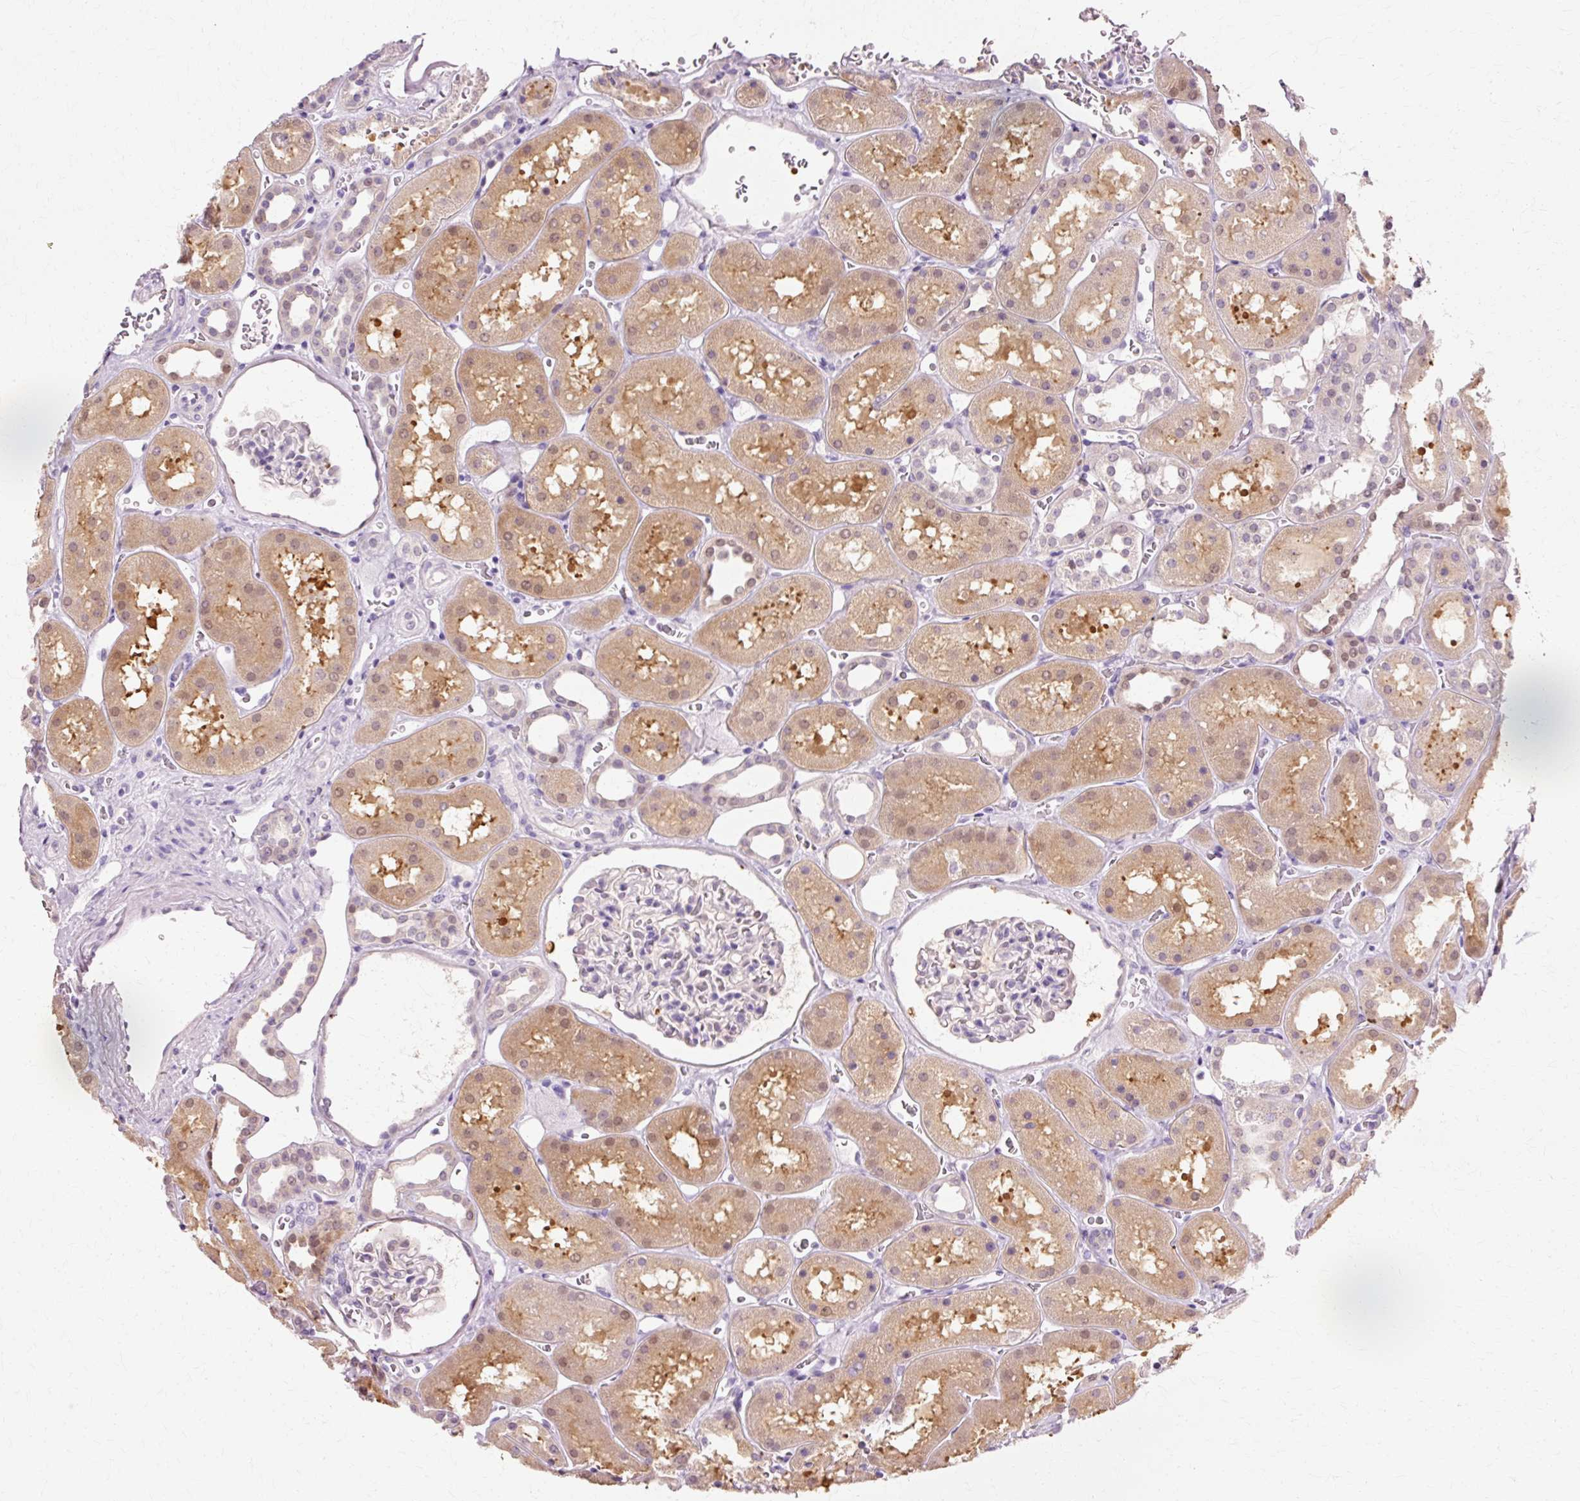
{"staining": {"intensity": "weak", "quantity": "<25%", "location": "cytoplasmic/membranous"}, "tissue": "kidney", "cell_type": "Cells in glomeruli", "image_type": "normal", "snomed": [{"axis": "morphology", "description": "Normal tissue, NOS"}, {"axis": "topography", "description": "Kidney"}], "caption": "DAB immunohistochemical staining of unremarkable kidney shows no significant positivity in cells in glomeruli.", "gene": "VN1R2", "patient": {"sex": "female", "age": 41}}